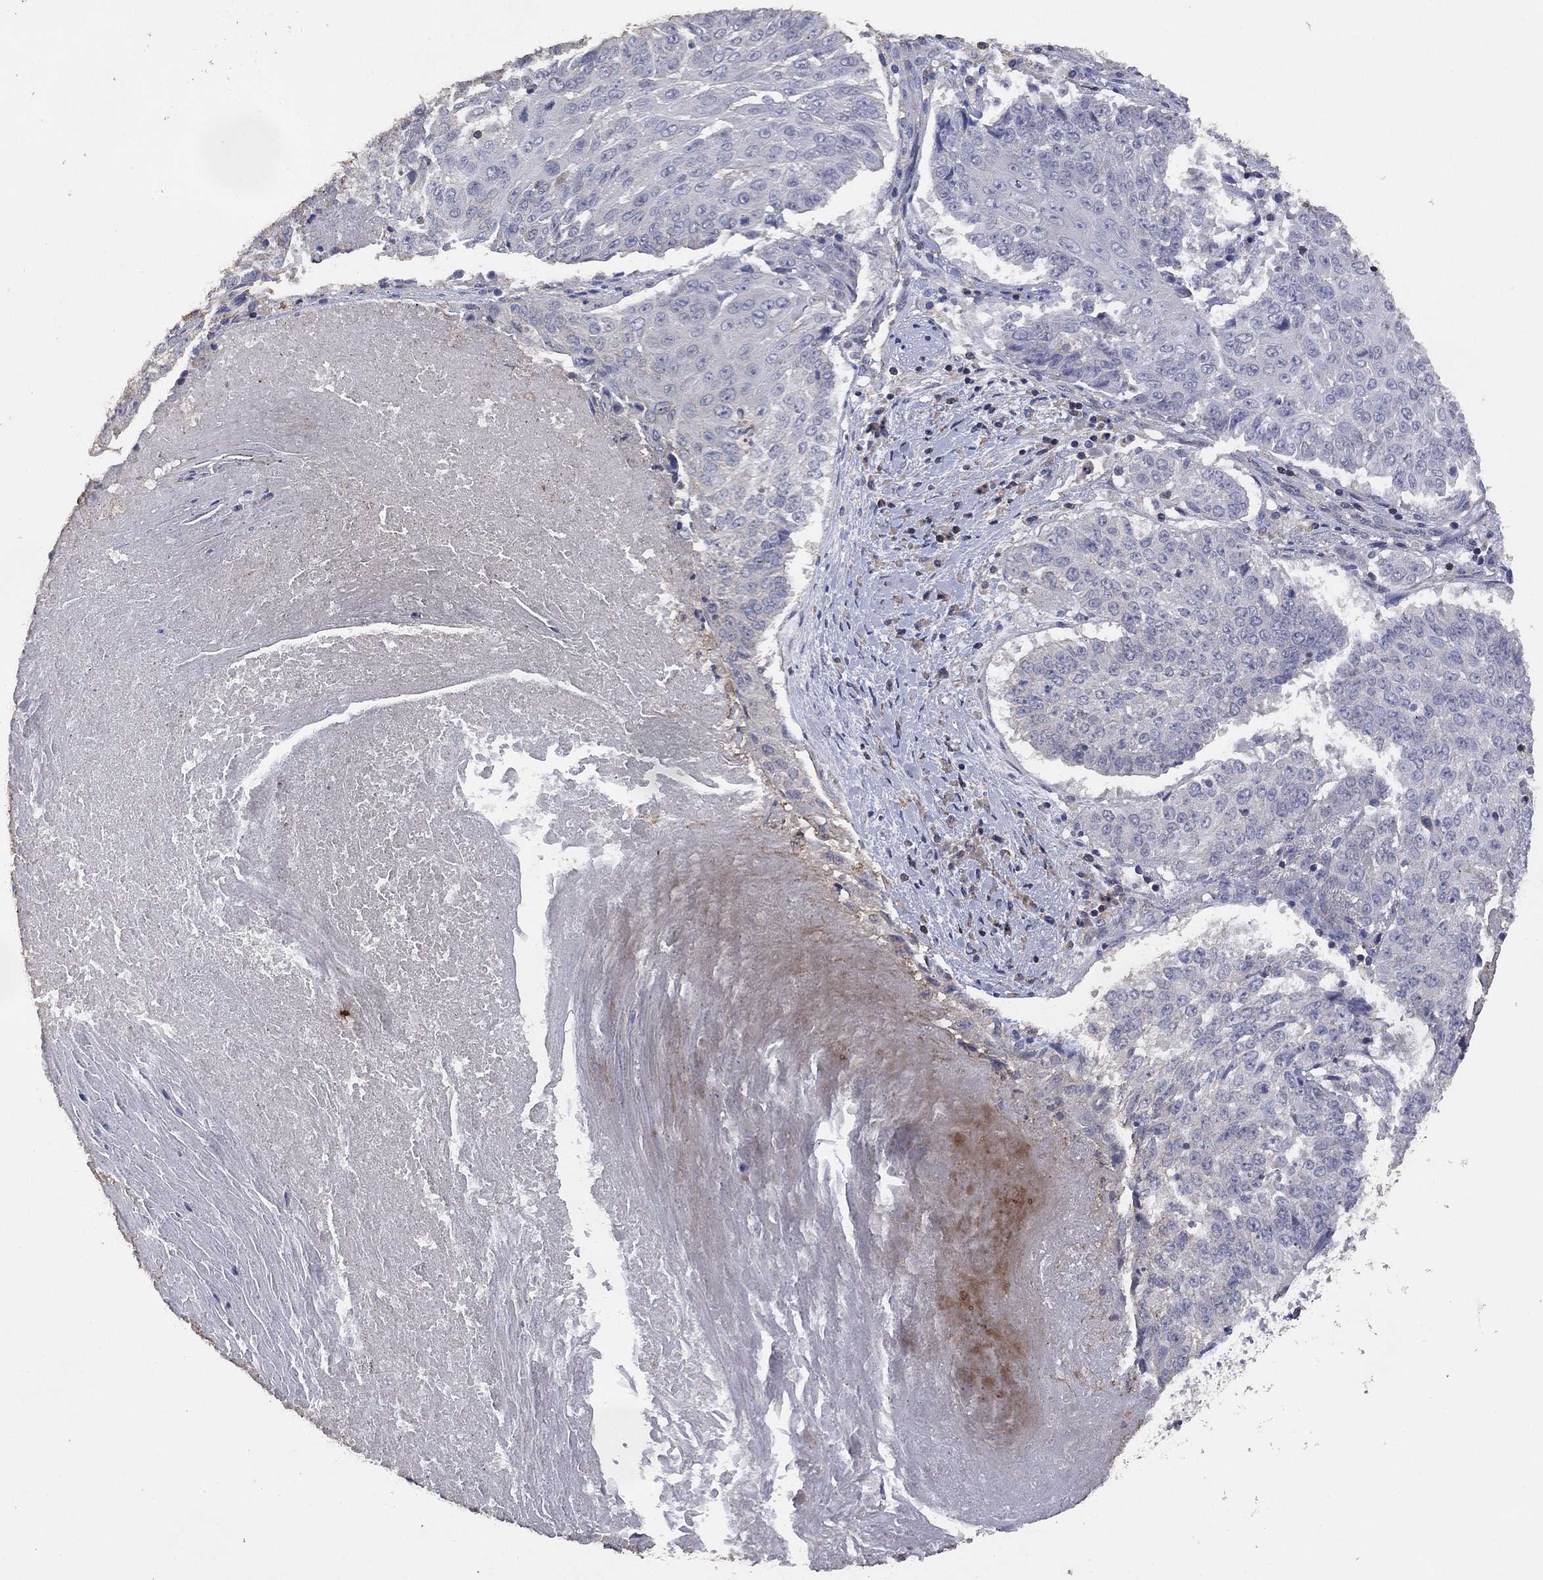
{"staining": {"intensity": "negative", "quantity": "none", "location": "none"}, "tissue": "lung cancer", "cell_type": "Tumor cells", "image_type": "cancer", "snomed": [{"axis": "morphology", "description": "Squamous cell carcinoma, NOS"}, {"axis": "topography", "description": "Lung"}], "caption": "Tumor cells show no significant positivity in squamous cell carcinoma (lung).", "gene": "ADPRHL1", "patient": {"sex": "male", "age": 64}}